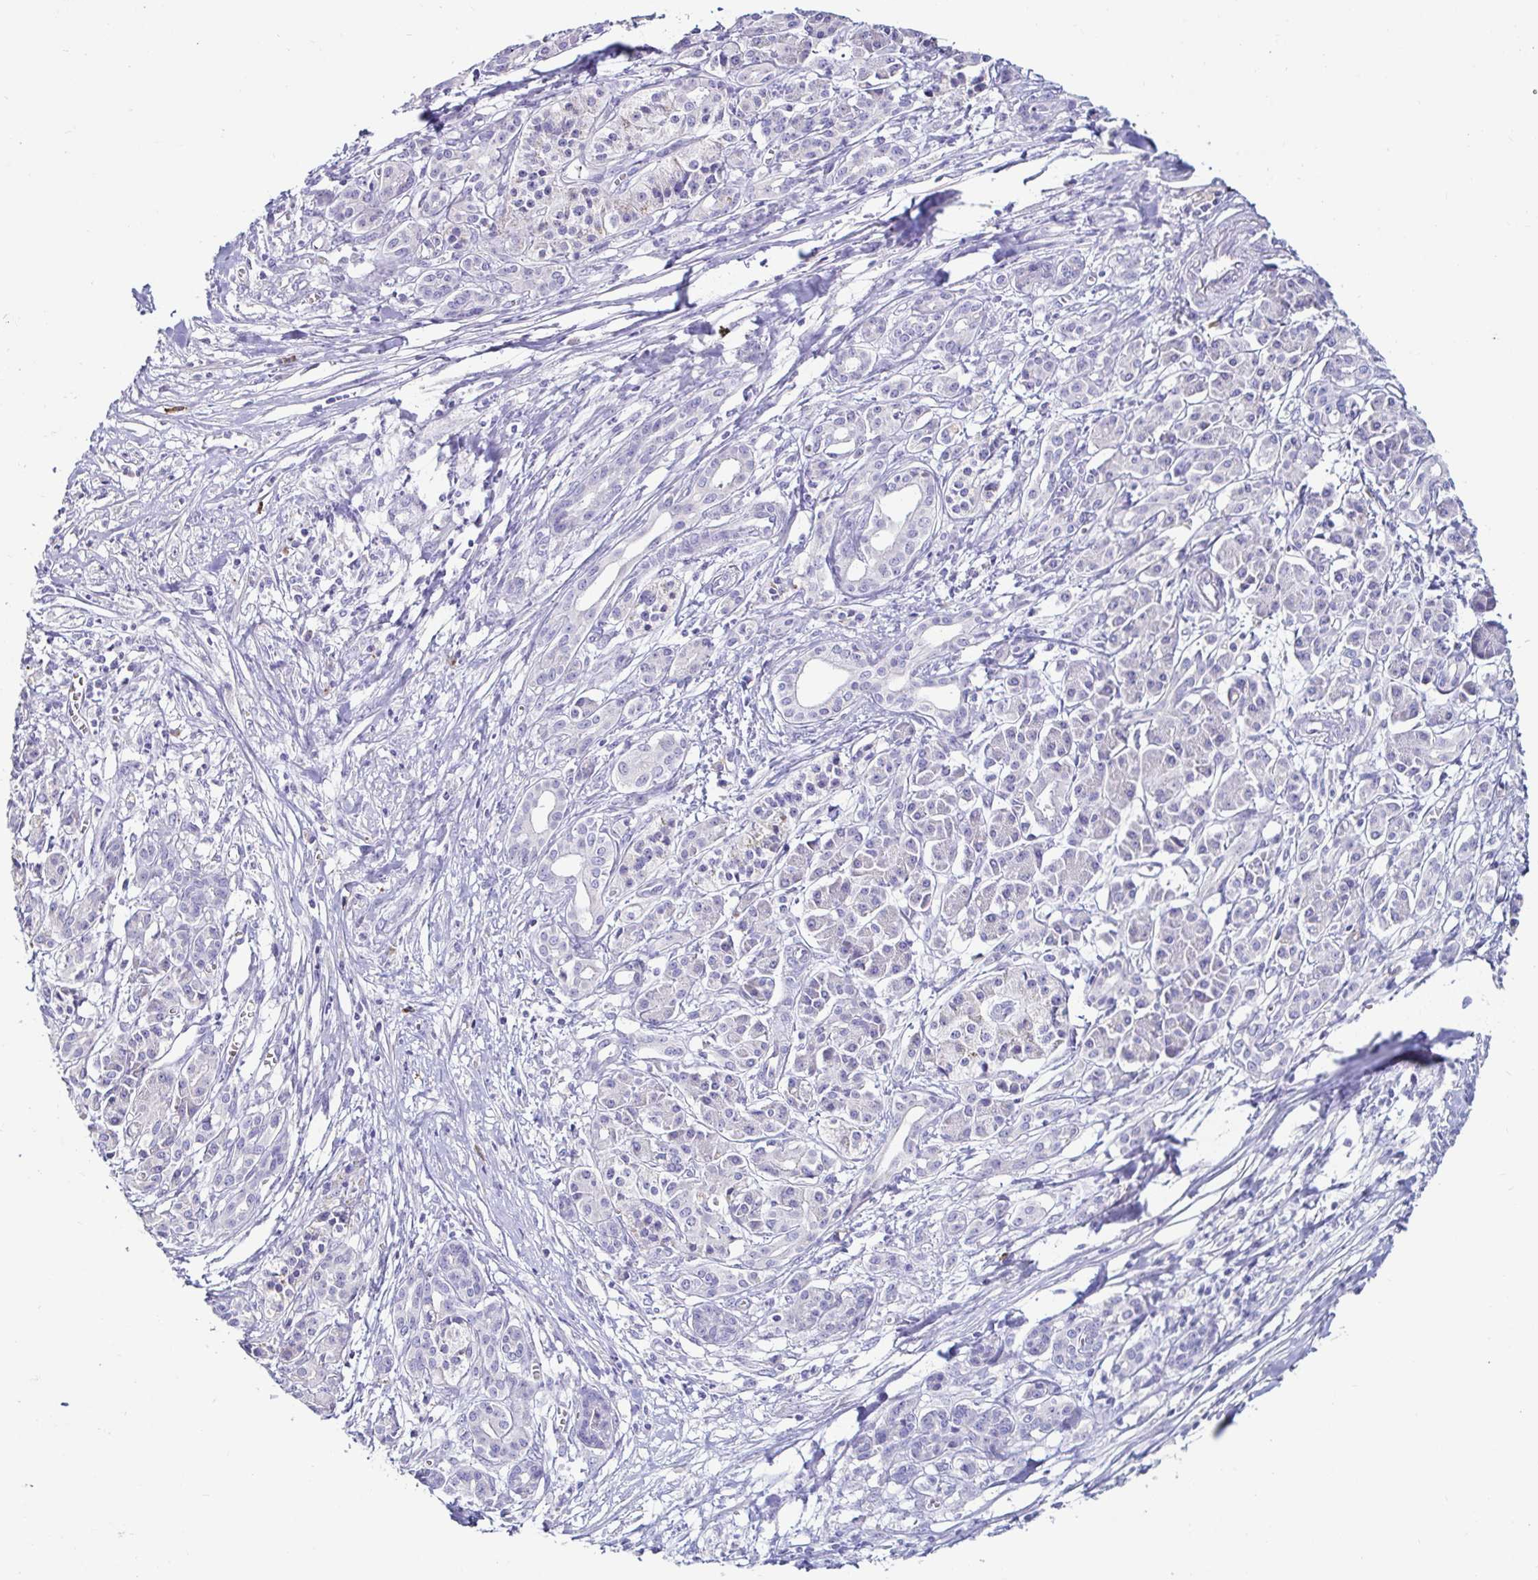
{"staining": {"intensity": "negative", "quantity": "none", "location": "none"}, "tissue": "pancreatic cancer", "cell_type": "Tumor cells", "image_type": "cancer", "snomed": [{"axis": "morphology", "description": "Adenocarcinoma, NOS"}, {"axis": "topography", "description": "Pancreas"}], "caption": "Adenocarcinoma (pancreatic) was stained to show a protein in brown. There is no significant staining in tumor cells.", "gene": "C4orf17", "patient": {"sex": "female", "age": 68}}